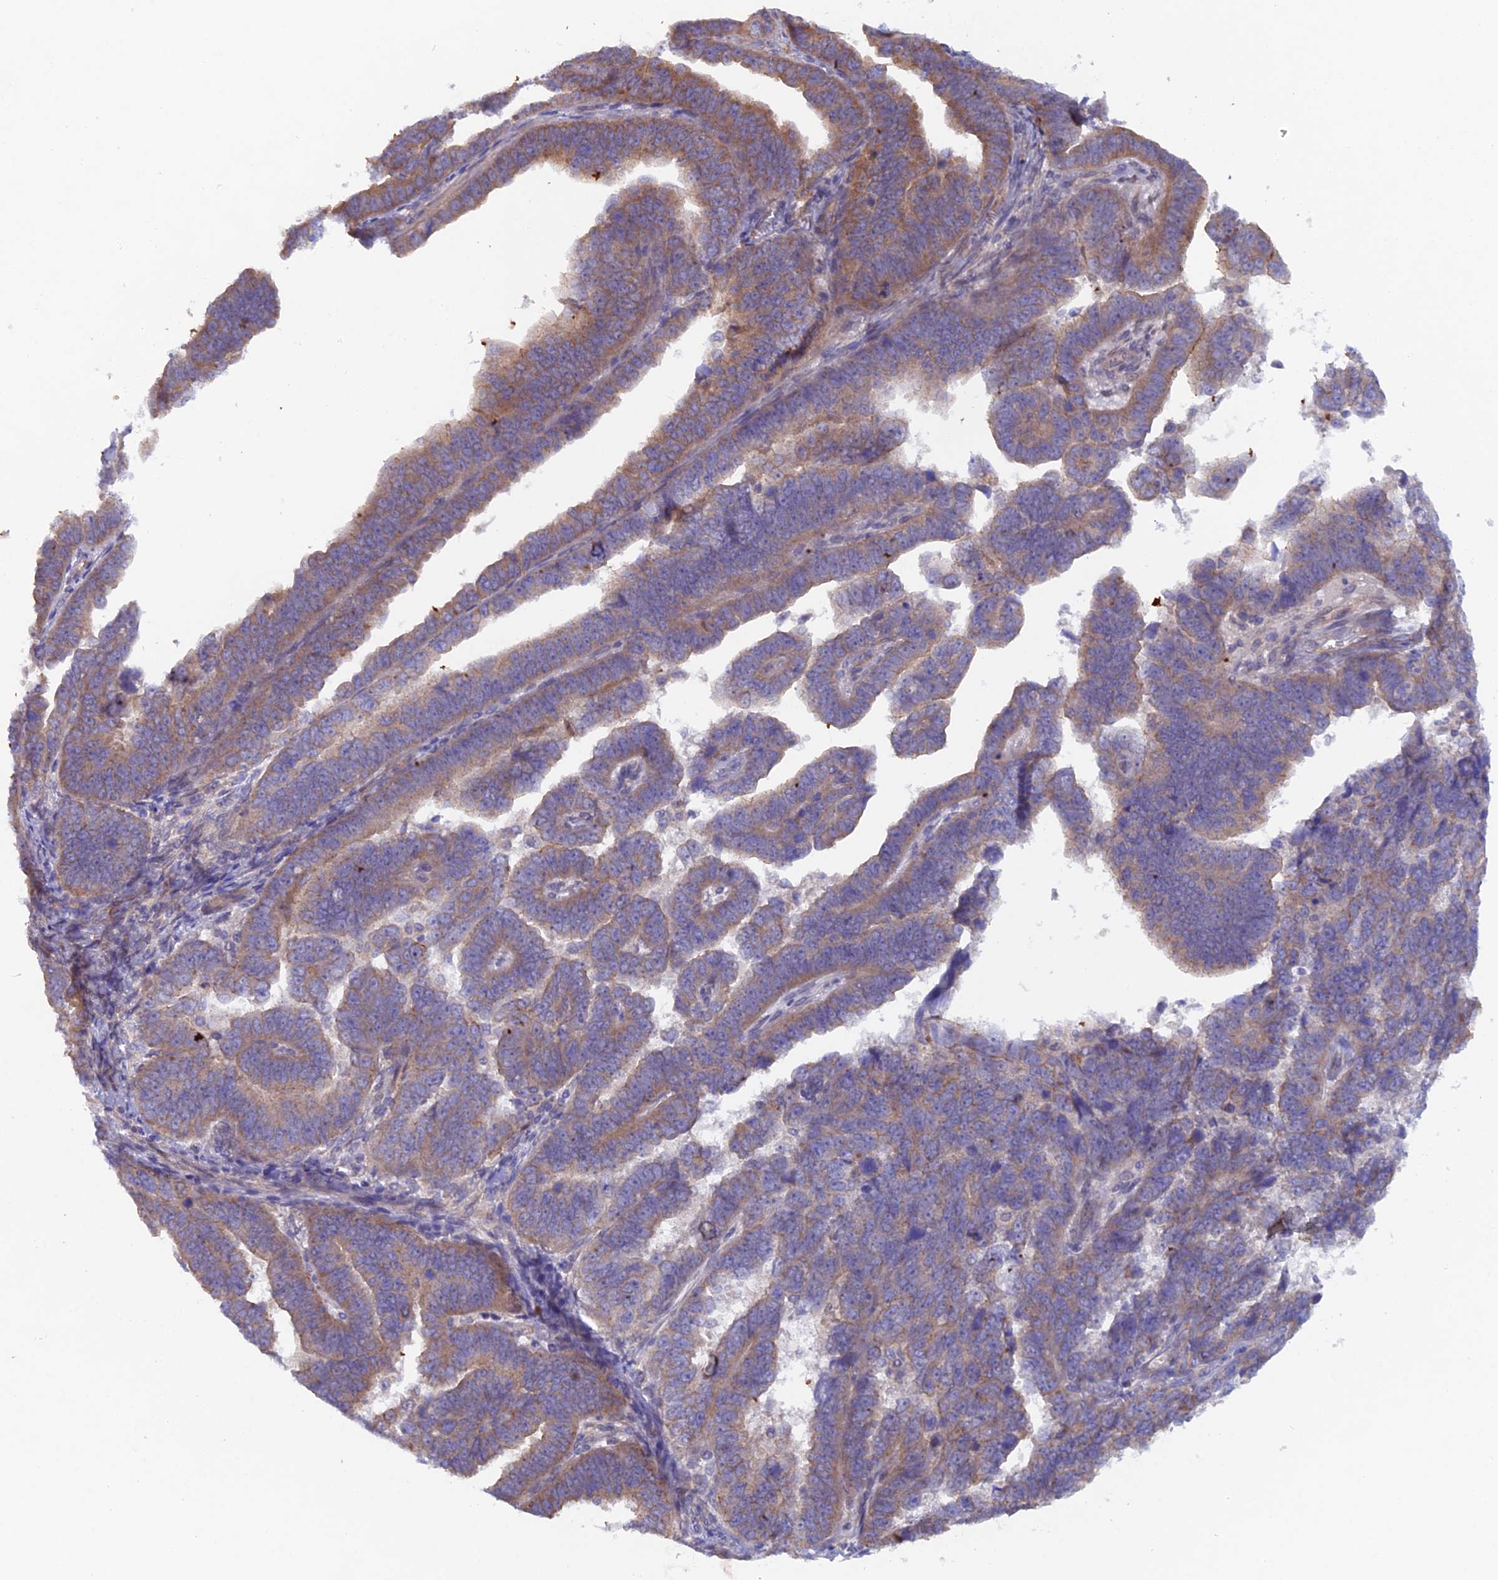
{"staining": {"intensity": "moderate", "quantity": ">75%", "location": "cytoplasmic/membranous"}, "tissue": "endometrial cancer", "cell_type": "Tumor cells", "image_type": "cancer", "snomed": [{"axis": "morphology", "description": "Adenocarcinoma, NOS"}, {"axis": "topography", "description": "Endometrium"}], "caption": "IHC micrograph of neoplastic tissue: endometrial cancer stained using immunohistochemistry shows medium levels of moderate protein expression localized specifically in the cytoplasmic/membranous of tumor cells, appearing as a cytoplasmic/membranous brown color.", "gene": "FZR1", "patient": {"sex": "female", "age": 75}}